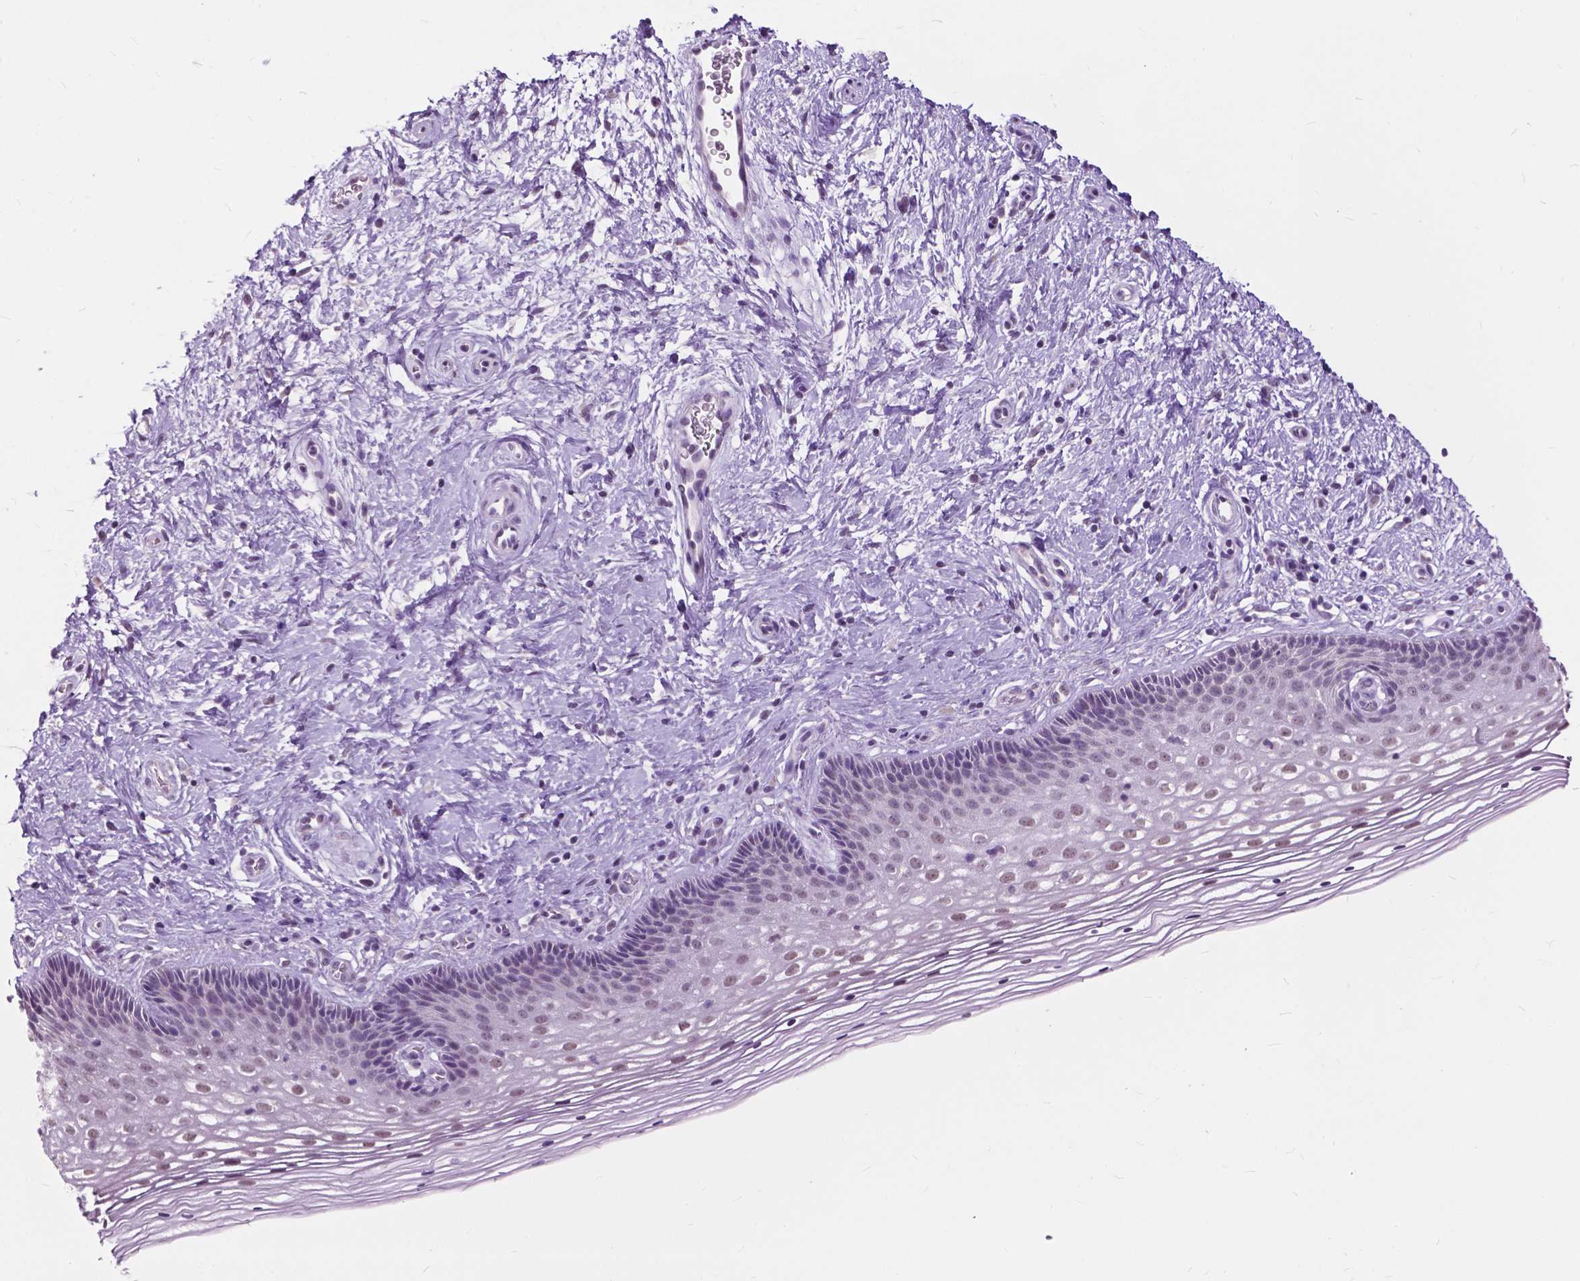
{"staining": {"intensity": "negative", "quantity": "none", "location": "none"}, "tissue": "cervix", "cell_type": "Glandular cells", "image_type": "normal", "snomed": [{"axis": "morphology", "description": "Normal tissue, NOS"}, {"axis": "topography", "description": "Cervix"}], "caption": "Immunohistochemistry (IHC) of normal human cervix reveals no positivity in glandular cells.", "gene": "GPR37L1", "patient": {"sex": "female", "age": 34}}